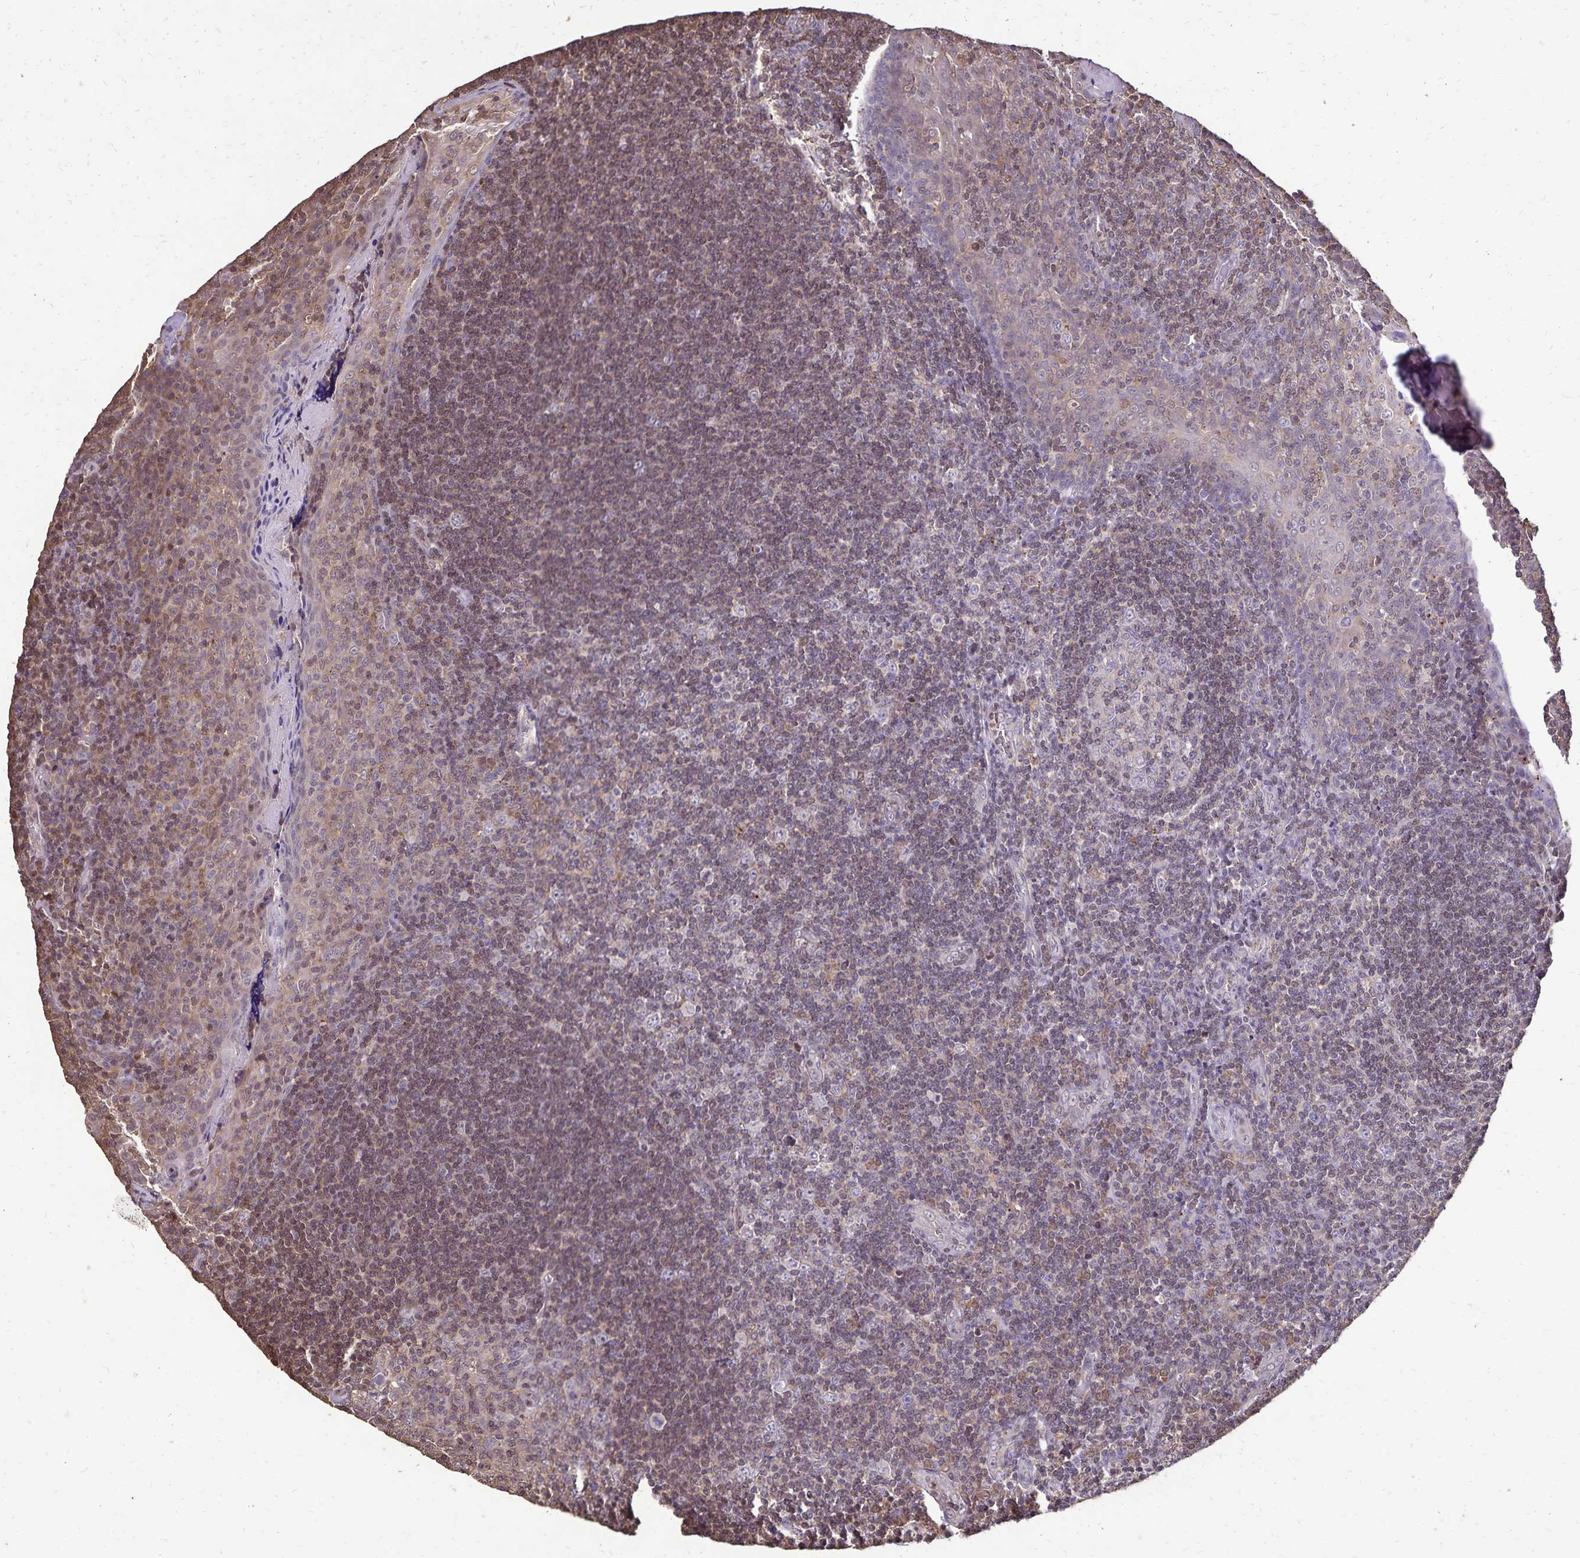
{"staining": {"intensity": "negative", "quantity": "none", "location": "none"}, "tissue": "tonsil", "cell_type": "Germinal center cells", "image_type": "normal", "snomed": [{"axis": "morphology", "description": "Normal tissue, NOS"}, {"axis": "morphology", "description": "Inflammation, NOS"}, {"axis": "topography", "description": "Tonsil"}], "caption": "Immunohistochemical staining of unremarkable human tonsil exhibits no significant positivity in germinal center cells. (Stains: DAB IHC with hematoxylin counter stain, Microscopy: brightfield microscopy at high magnification).", "gene": "CHMP1B", "patient": {"sex": "female", "age": 31}}